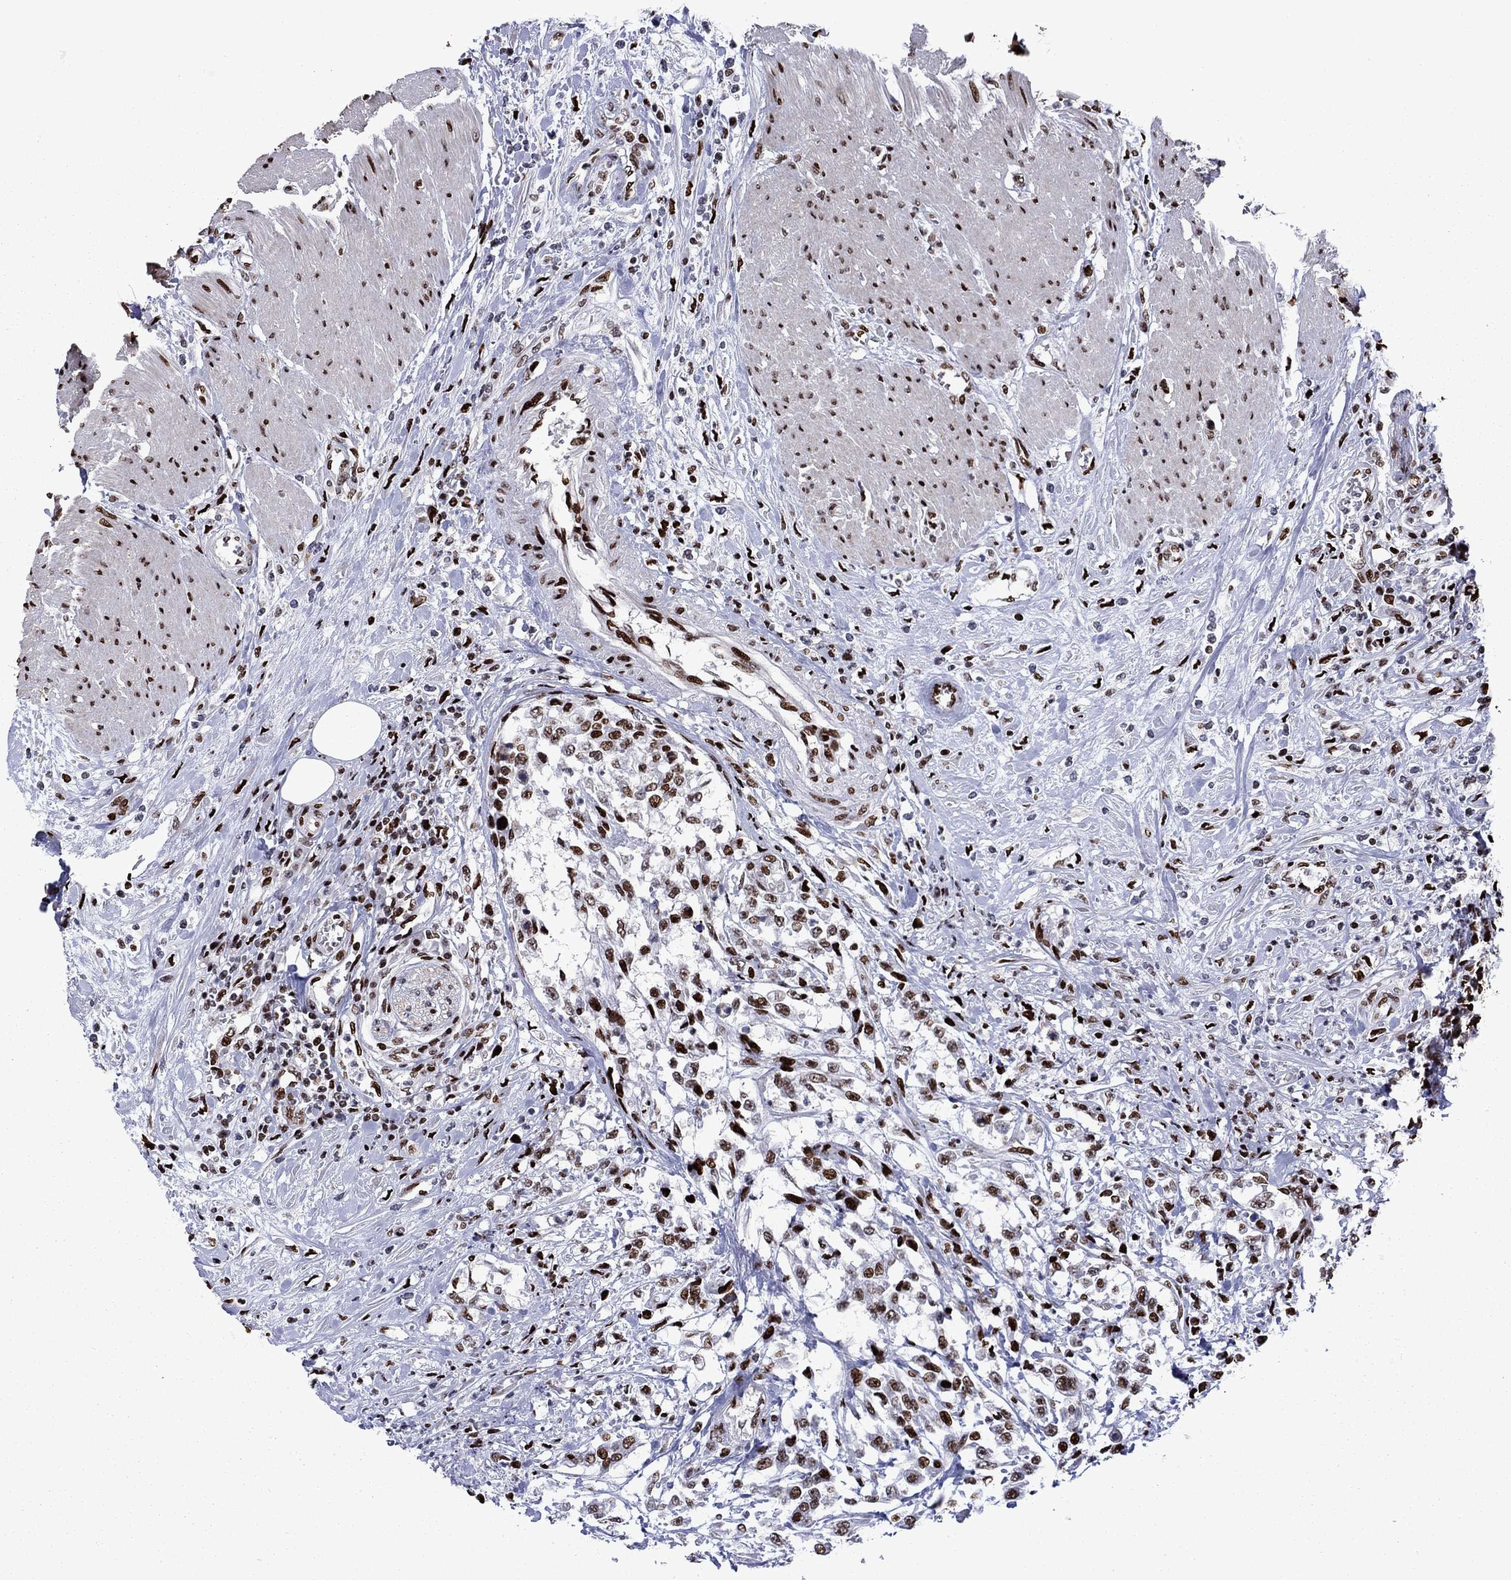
{"staining": {"intensity": "strong", "quantity": ">75%", "location": "nuclear"}, "tissue": "urothelial cancer", "cell_type": "Tumor cells", "image_type": "cancer", "snomed": [{"axis": "morphology", "description": "Urothelial carcinoma, High grade"}, {"axis": "topography", "description": "Urinary bladder"}], "caption": "A photomicrograph of urothelial cancer stained for a protein displays strong nuclear brown staining in tumor cells.", "gene": "LIMK1", "patient": {"sex": "male", "age": 46}}